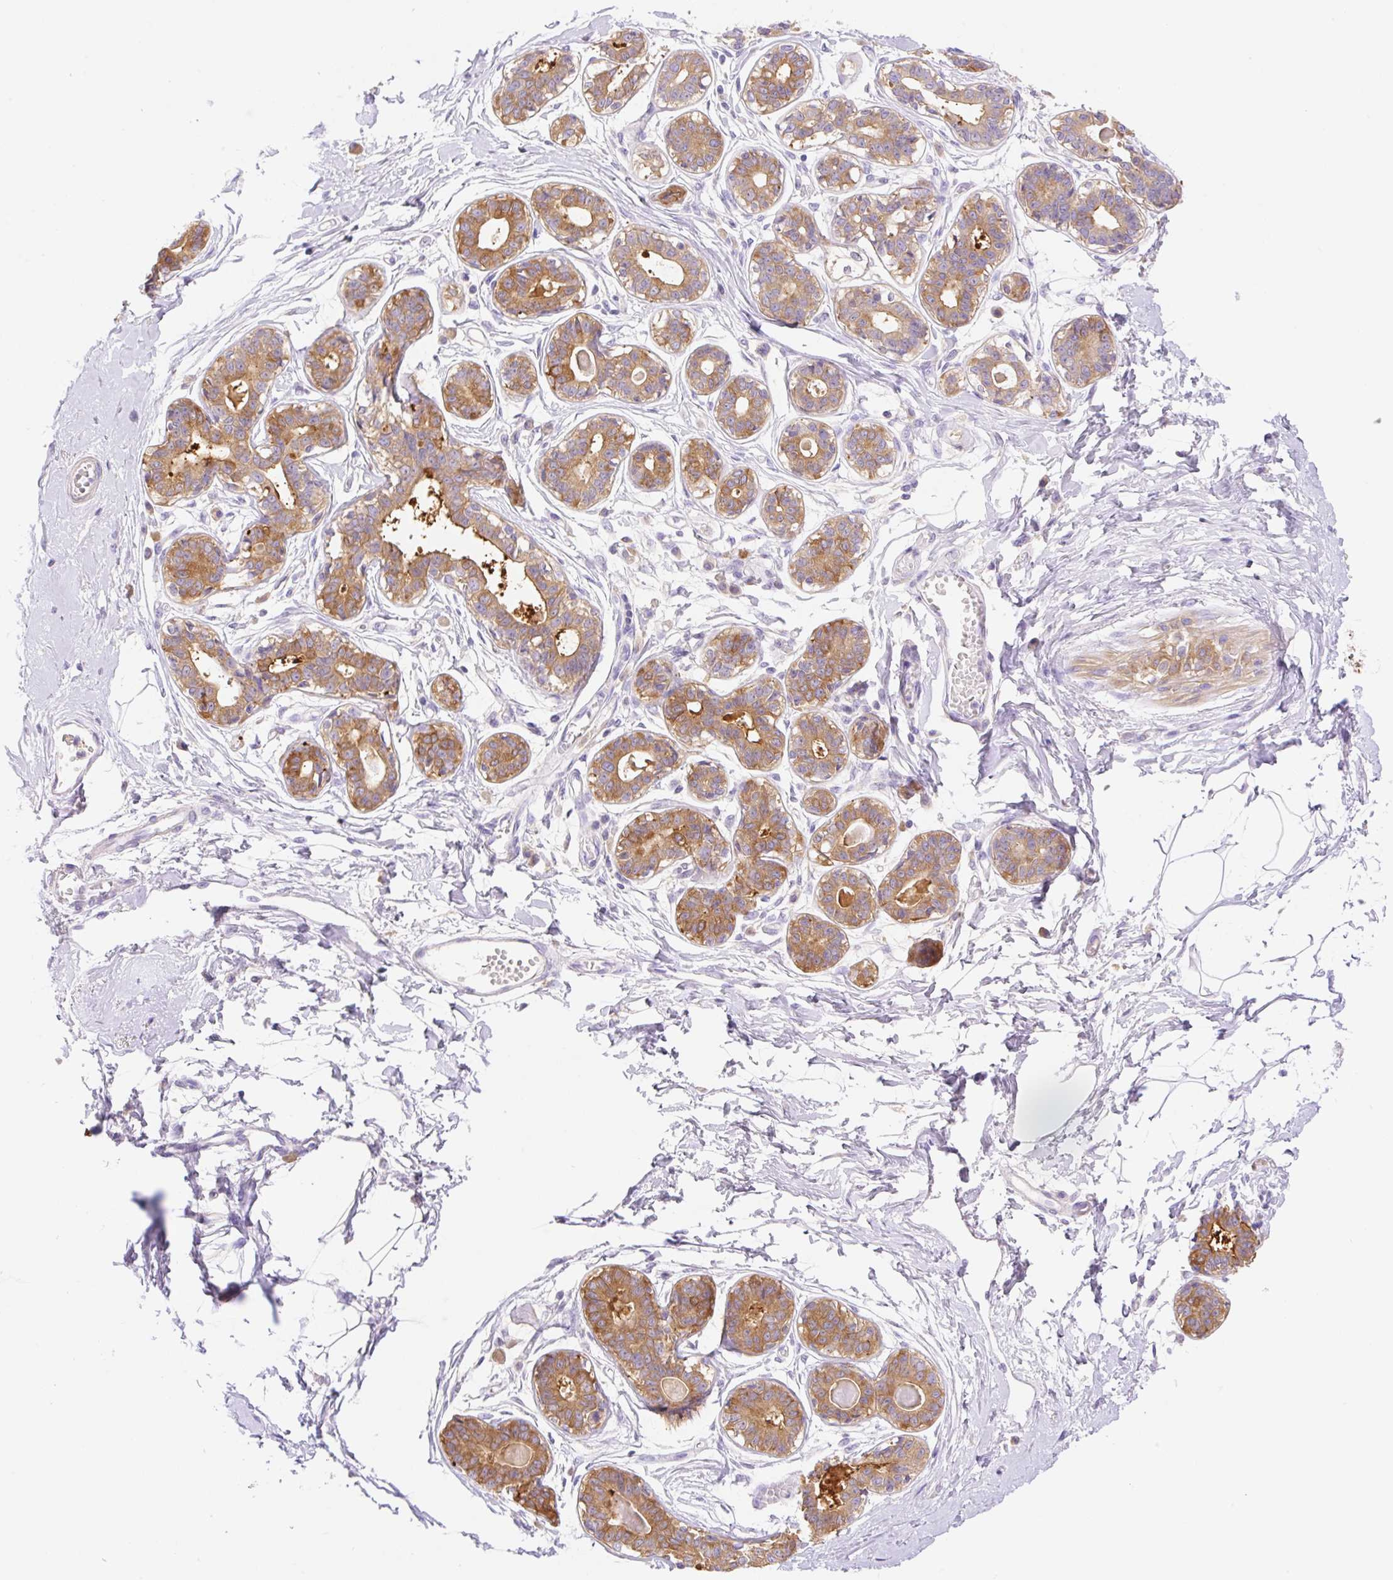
{"staining": {"intensity": "negative", "quantity": "none", "location": "none"}, "tissue": "breast", "cell_type": "Adipocytes", "image_type": "normal", "snomed": [{"axis": "morphology", "description": "Normal tissue, NOS"}, {"axis": "topography", "description": "Breast"}], "caption": "DAB (3,3'-diaminobenzidine) immunohistochemical staining of normal human breast displays no significant positivity in adipocytes. The staining was performed using DAB (3,3'-diaminobenzidine) to visualize the protein expression in brown, while the nuclei were stained in blue with hematoxylin (Magnification: 20x).", "gene": "DENND5A", "patient": {"sex": "female", "age": 45}}